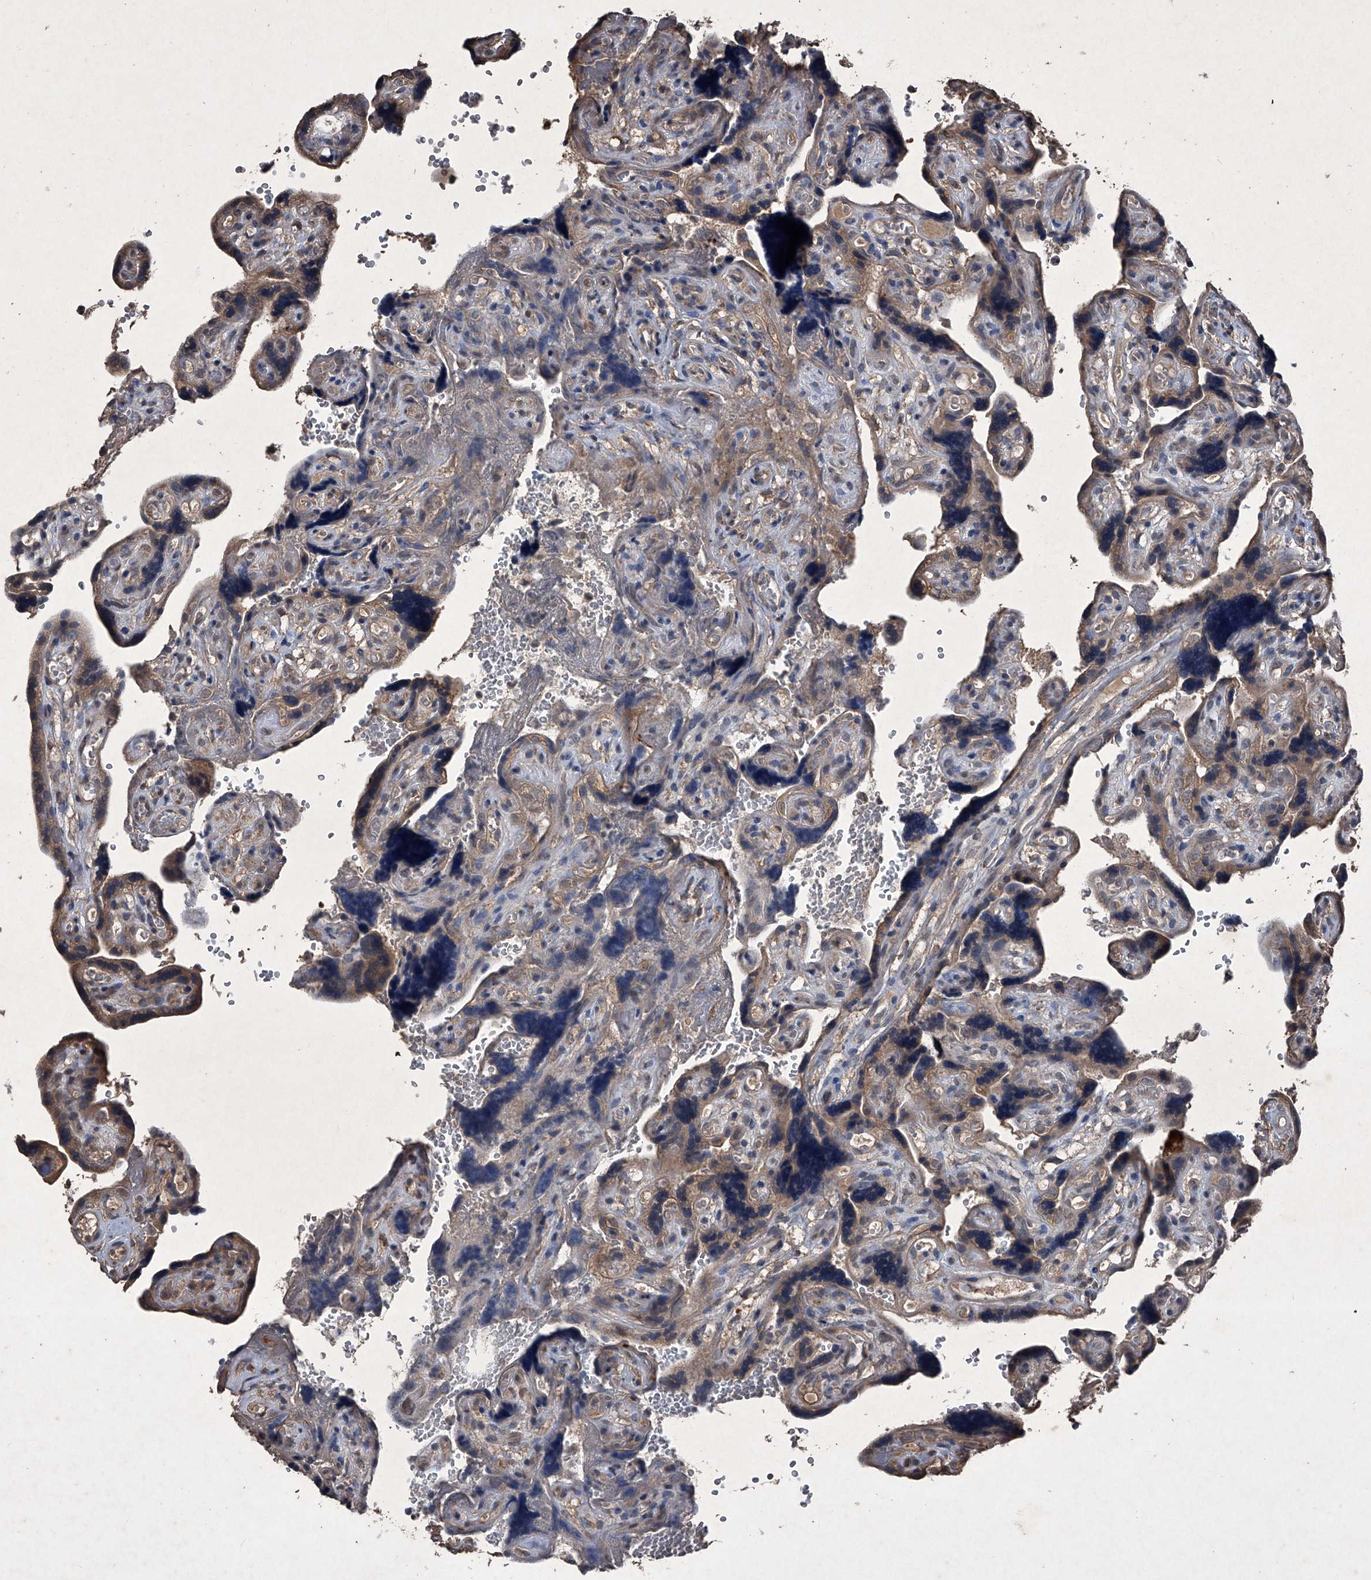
{"staining": {"intensity": "weak", "quantity": "25%-75%", "location": "cytoplasmic/membranous"}, "tissue": "placenta", "cell_type": "Decidual cells", "image_type": "normal", "snomed": [{"axis": "morphology", "description": "Normal tissue, NOS"}, {"axis": "topography", "description": "Placenta"}], "caption": "Human placenta stained with a brown dye displays weak cytoplasmic/membranous positive expression in approximately 25%-75% of decidual cells.", "gene": "MAPKAP1", "patient": {"sex": "female", "age": 30}}